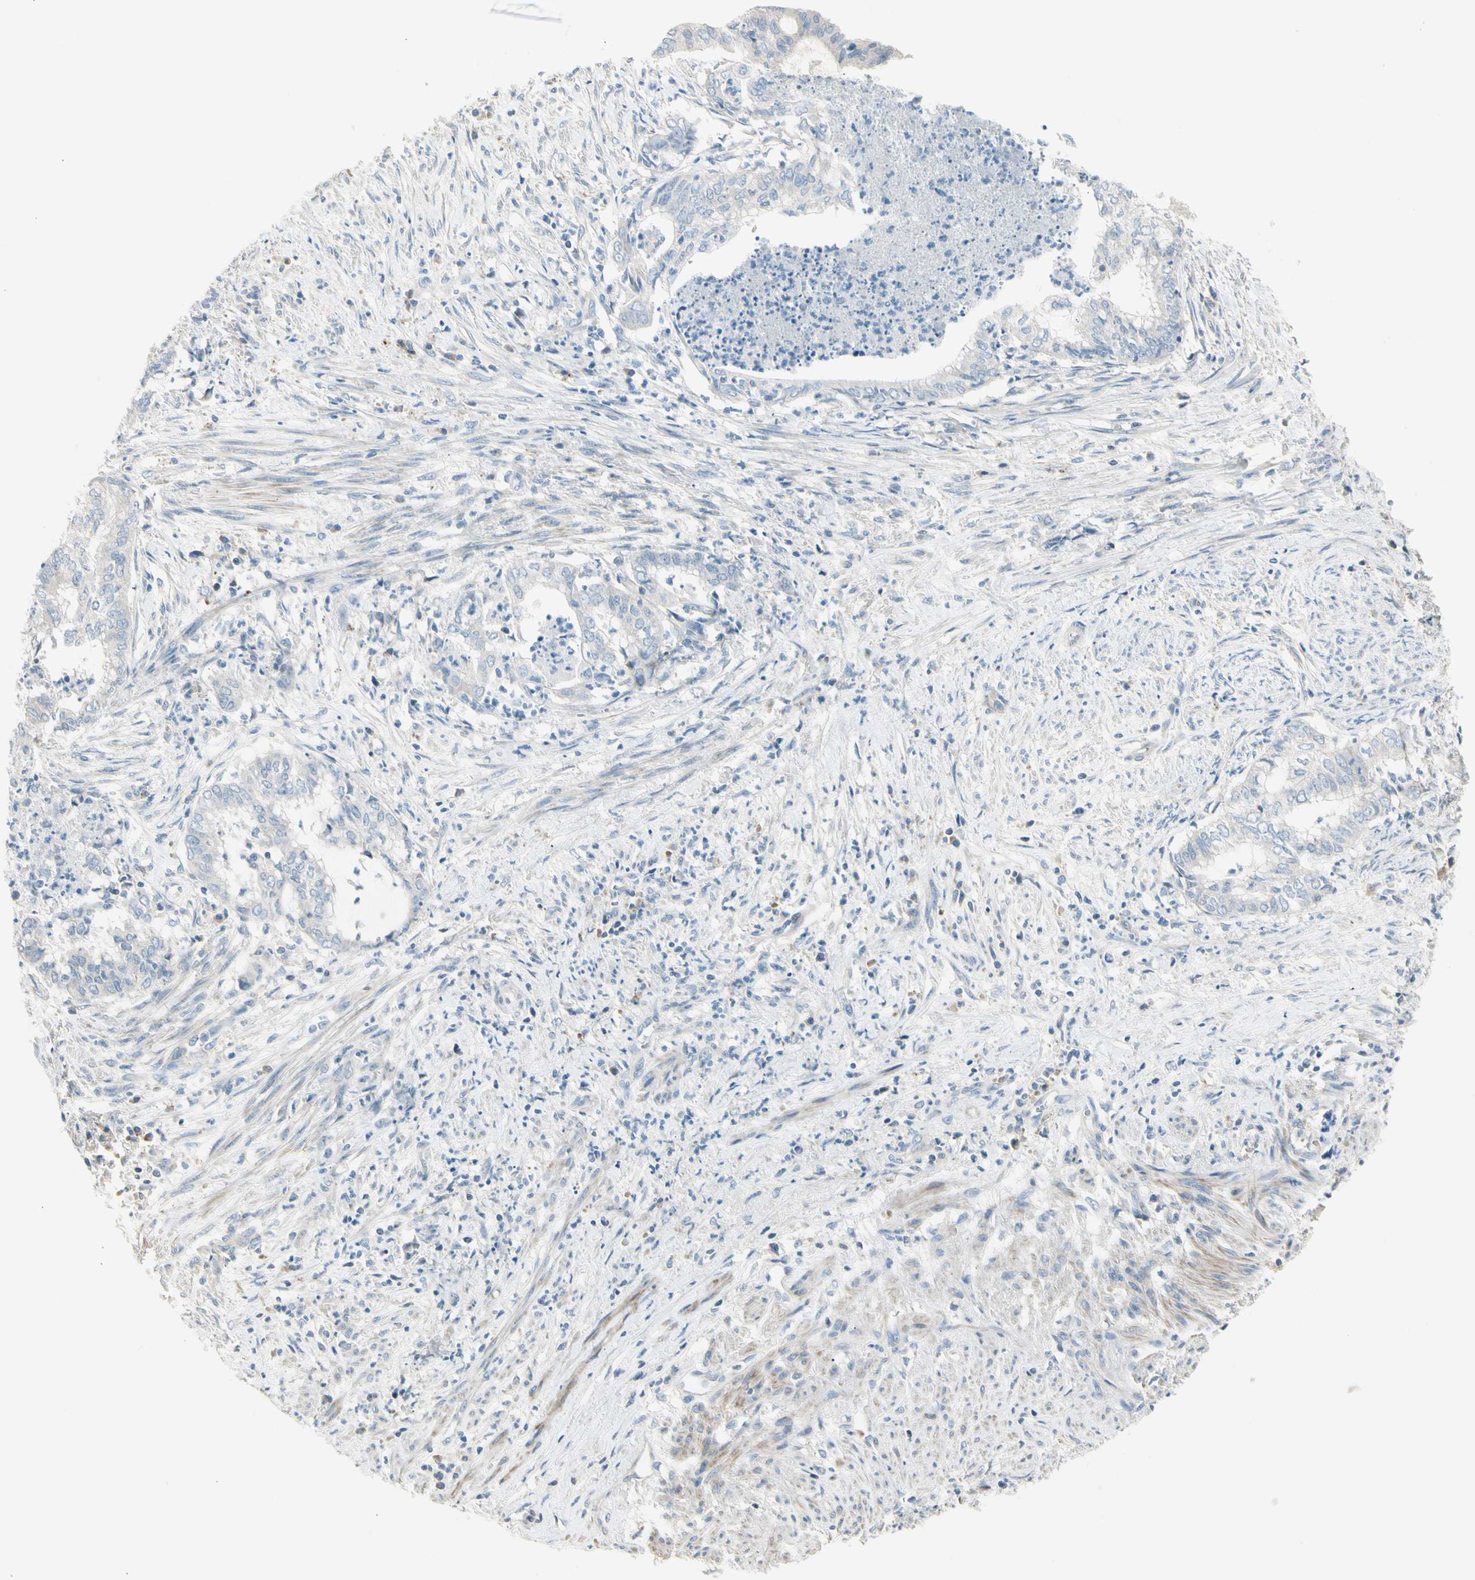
{"staining": {"intensity": "negative", "quantity": "none", "location": "none"}, "tissue": "endometrial cancer", "cell_type": "Tumor cells", "image_type": "cancer", "snomed": [{"axis": "morphology", "description": "Necrosis, NOS"}, {"axis": "morphology", "description": "Adenocarcinoma, NOS"}, {"axis": "topography", "description": "Endometrium"}], "caption": "This is an immunohistochemistry (IHC) image of endometrial cancer. There is no expression in tumor cells.", "gene": "ADGRA3", "patient": {"sex": "female", "age": 79}}